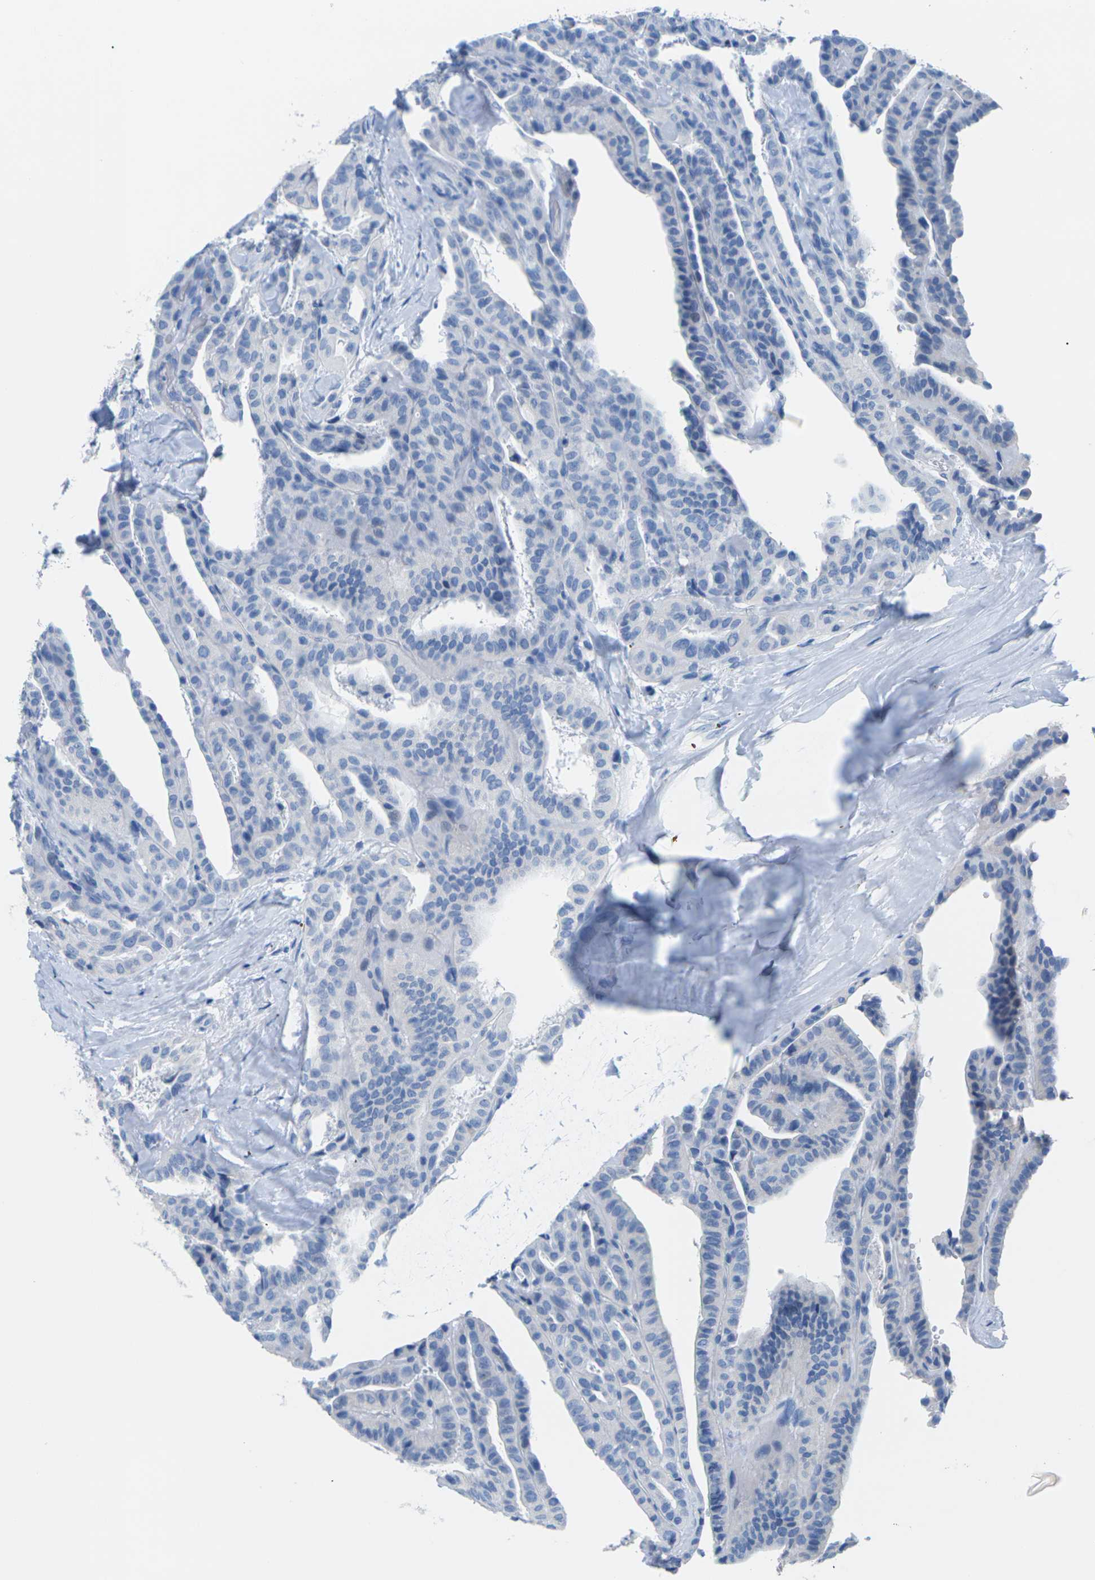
{"staining": {"intensity": "negative", "quantity": "none", "location": "none"}, "tissue": "thyroid cancer", "cell_type": "Tumor cells", "image_type": "cancer", "snomed": [{"axis": "morphology", "description": "Papillary adenocarcinoma, NOS"}, {"axis": "topography", "description": "Thyroid gland"}], "caption": "This is an immunohistochemistry (IHC) histopathology image of thyroid cancer. There is no positivity in tumor cells.", "gene": "SLC12A1", "patient": {"sex": "male", "age": 77}}